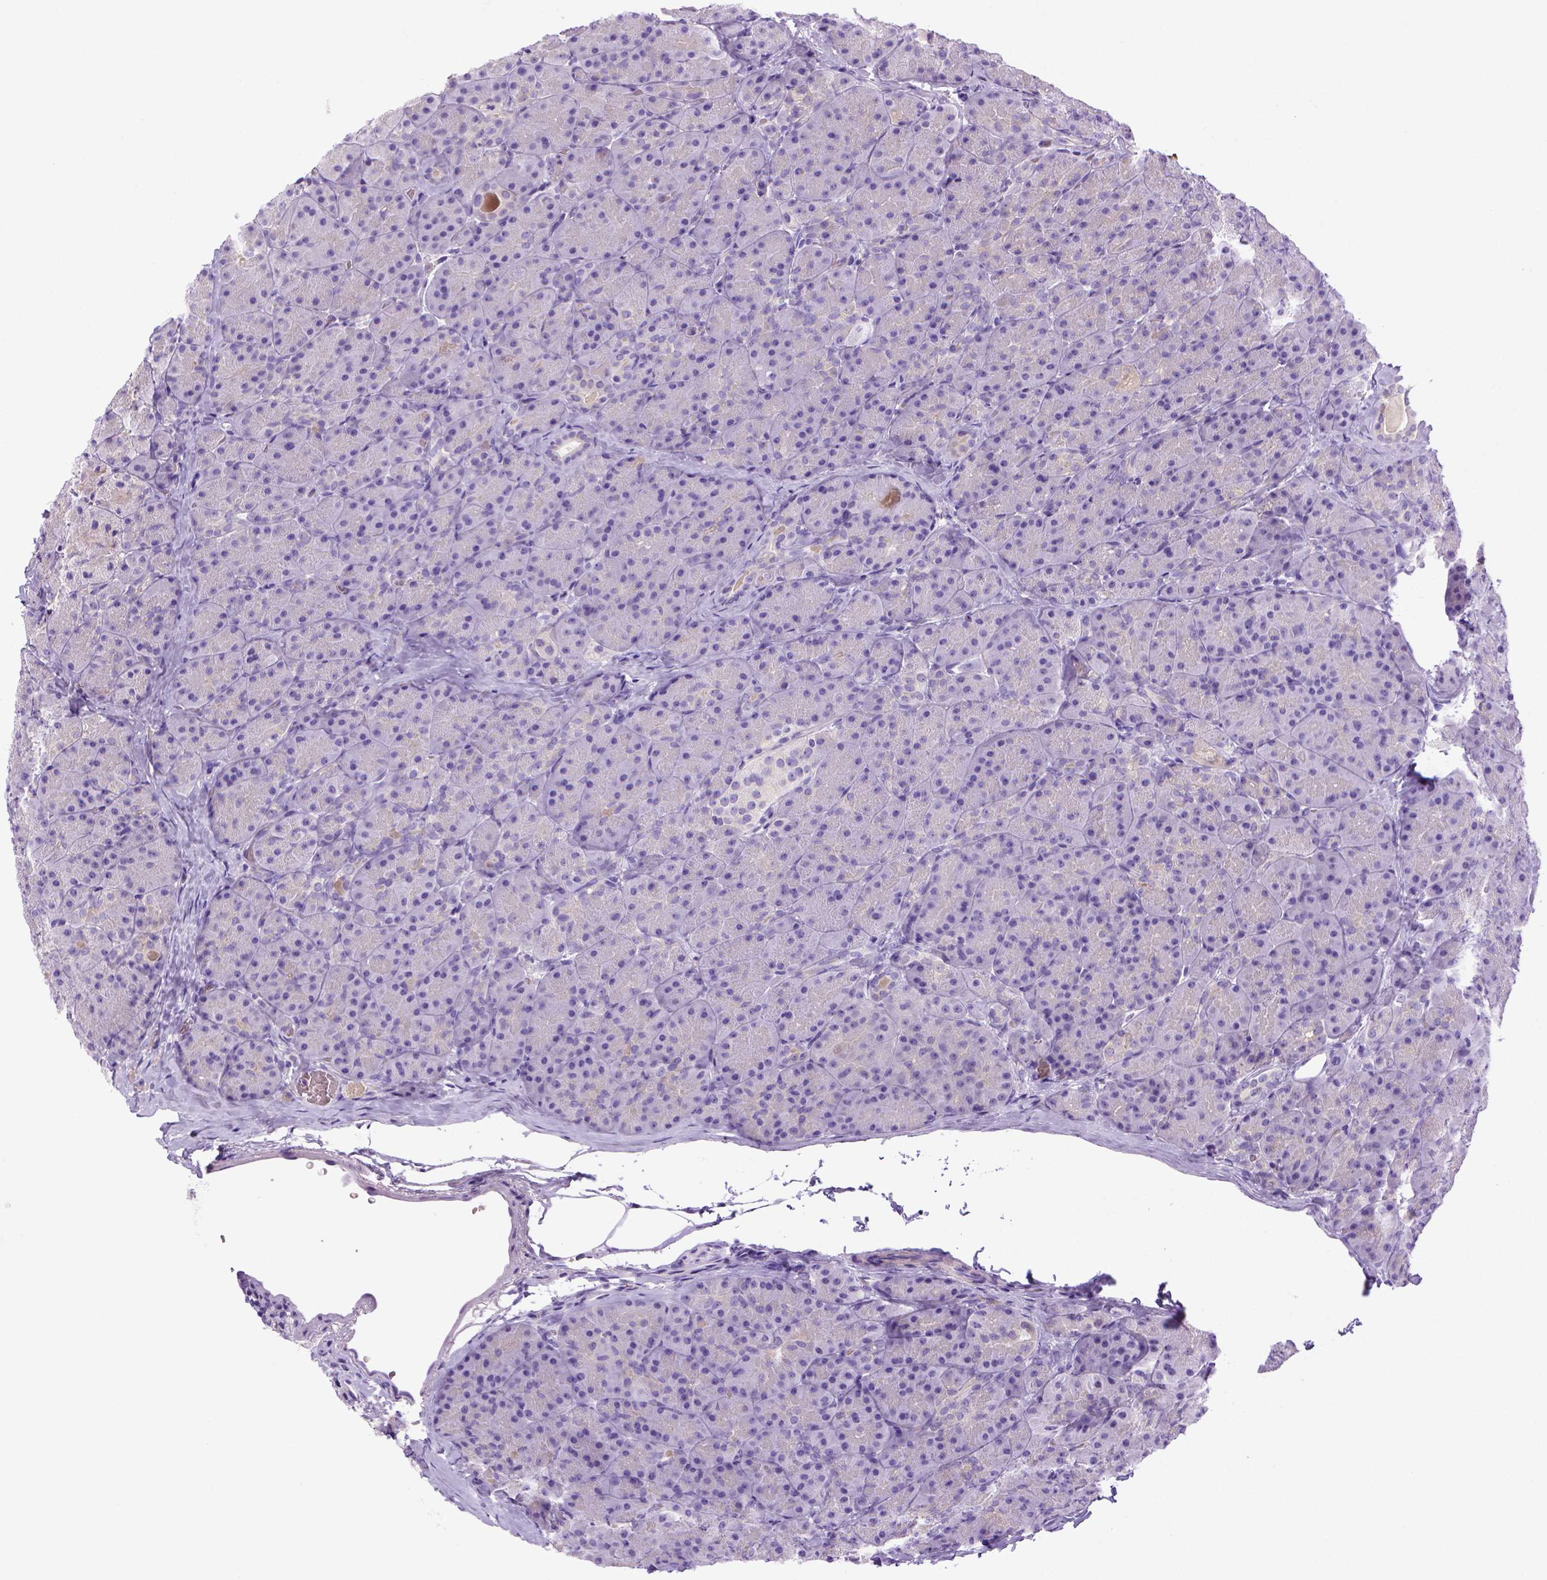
{"staining": {"intensity": "negative", "quantity": "none", "location": "none"}, "tissue": "pancreas", "cell_type": "Exocrine glandular cells", "image_type": "normal", "snomed": [{"axis": "morphology", "description": "Normal tissue, NOS"}, {"axis": "topography", "description": "Pancreas"}], "caption": "Immunohistochemical staining of normal human pancreas shows no significant positivity in exocrine glandular cells.", "gene": "BAAT", "patient": {"sex": "male", "age": 57}}